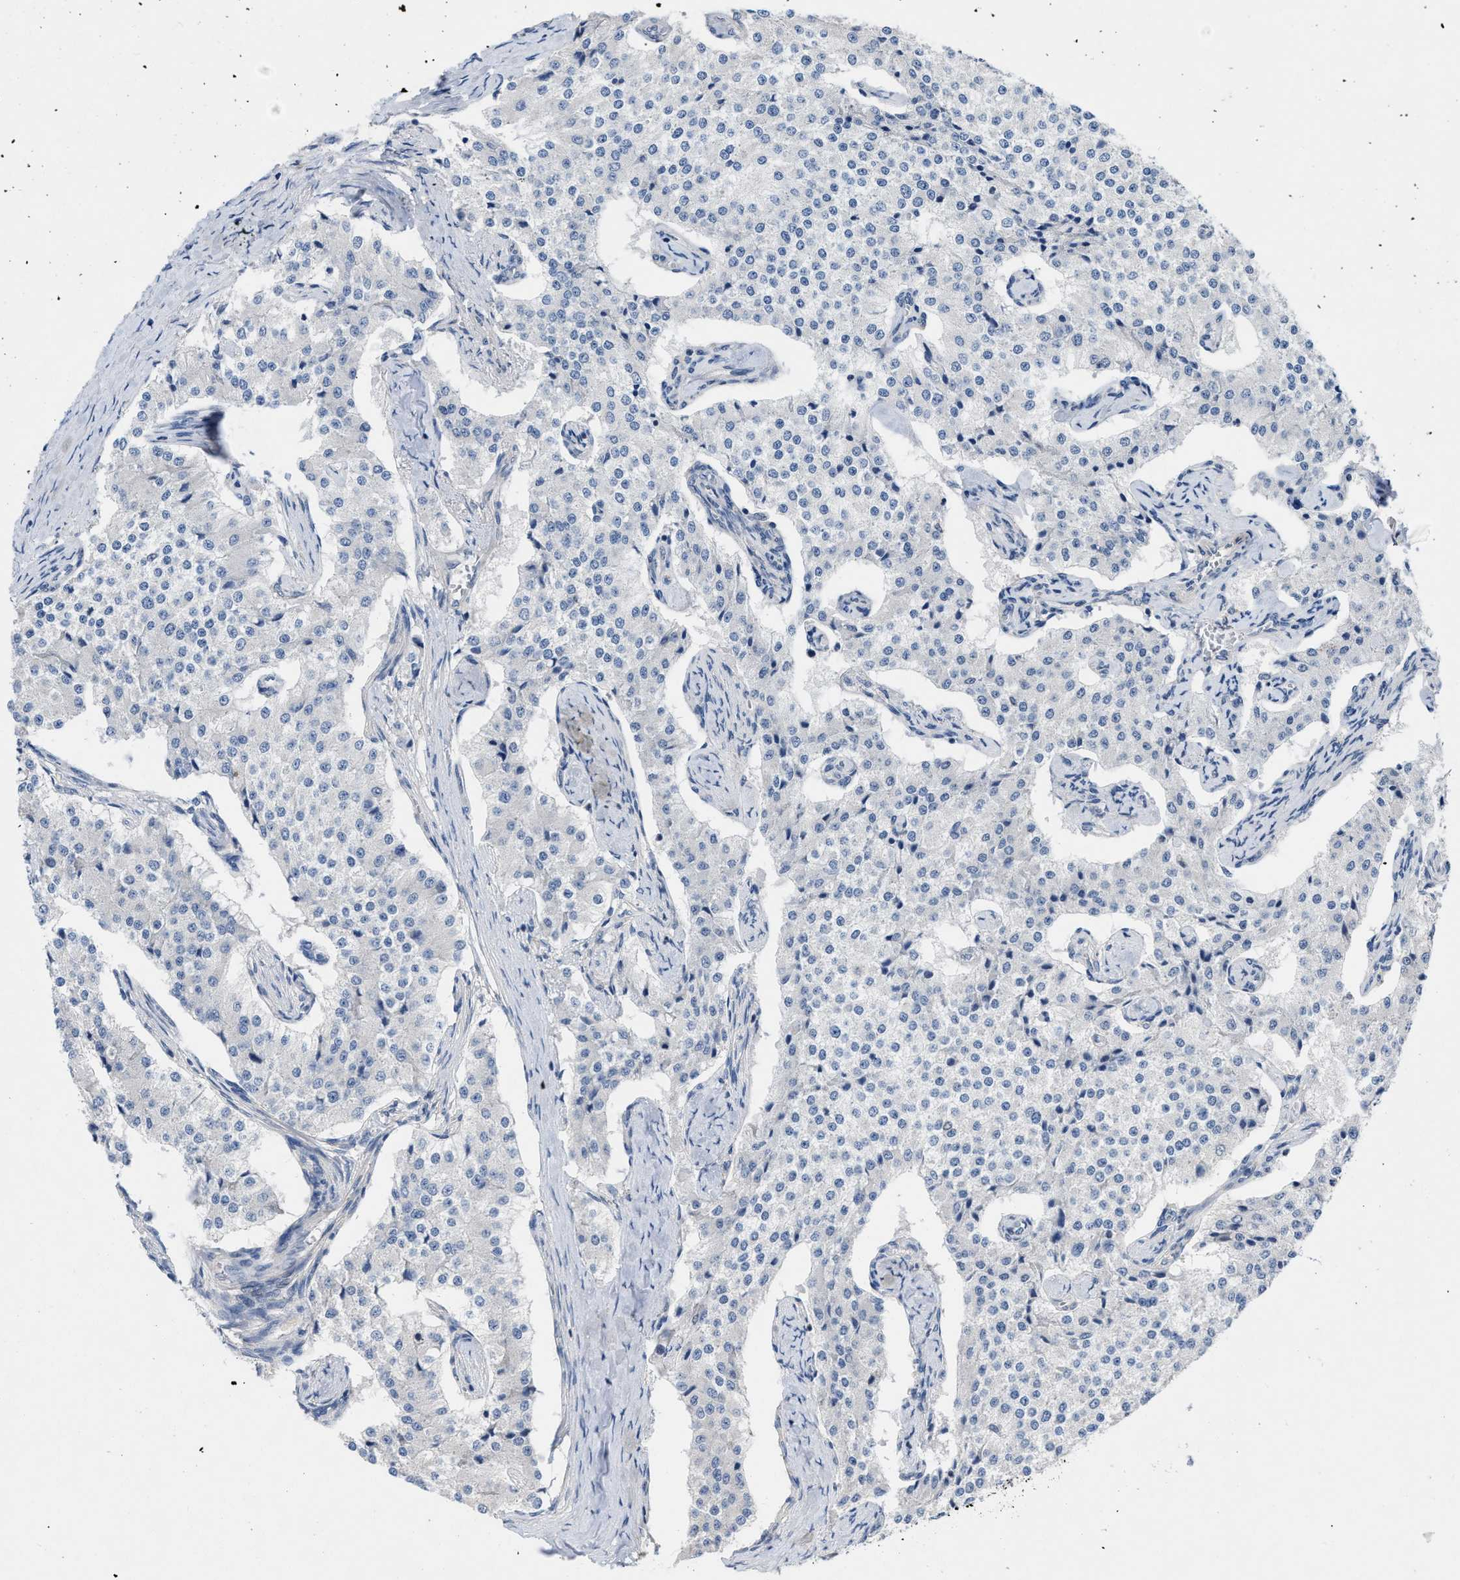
{"staining": {"intensity": "negative", "quantity": "none", "location": "none"}, "tissue": "carcinoid", "cell_type": "Tumor cells", "image_type": "cancer", "snomed": [{"axis": "morphology", "description": "Carcinoid, malignant, NOS"}, {"axis": "topography", "description": "Colon"}], "caption": "A micrograph of human carcinoid is negative for staining in tumor cells.", "gene": "TMEM131", "patient": {"sex": "female", "age": 52}}